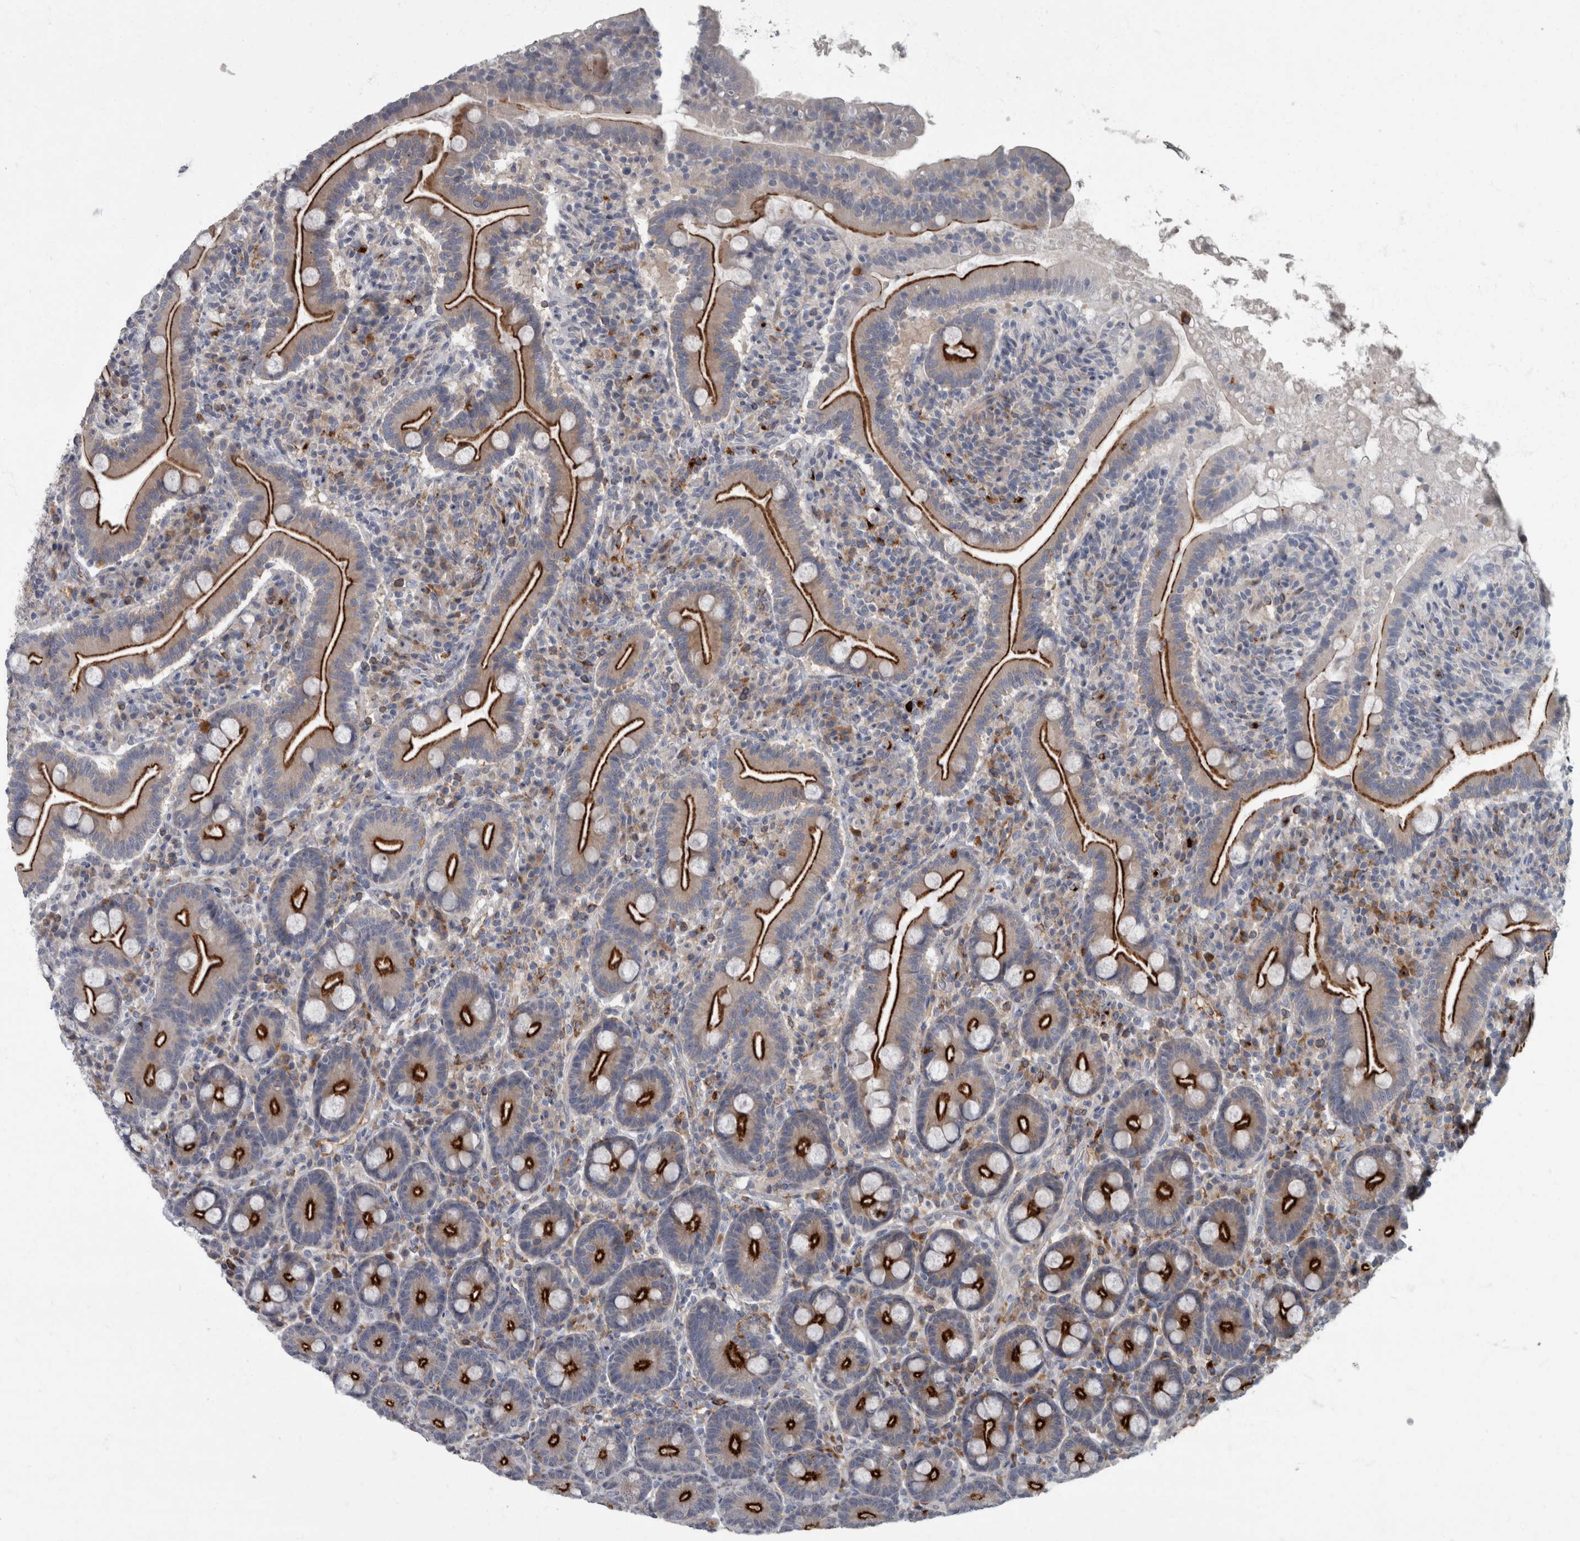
{"staining": {"intensity": "strong", "quantity": "25%-75%", "location": "cytoplasmic/membranous"}, "tissue": "duodenum", "cell_type": "Glandular cells", "image_type": "normal", "snomed": [{"axis": "morphology", "description": "Normal tissue, NOS"}, {"axis": "topography", "description": "Duodenum"}], "caption": "A brown stain labels strong cytoplasmic/membranous staining of a protein in glandular cells of normal duodenum. The protein is shown in brown color, while the nuclei are stained blue.", "gene": "CDC42BPG", "patient": {"sex": "male", "age": 35}}